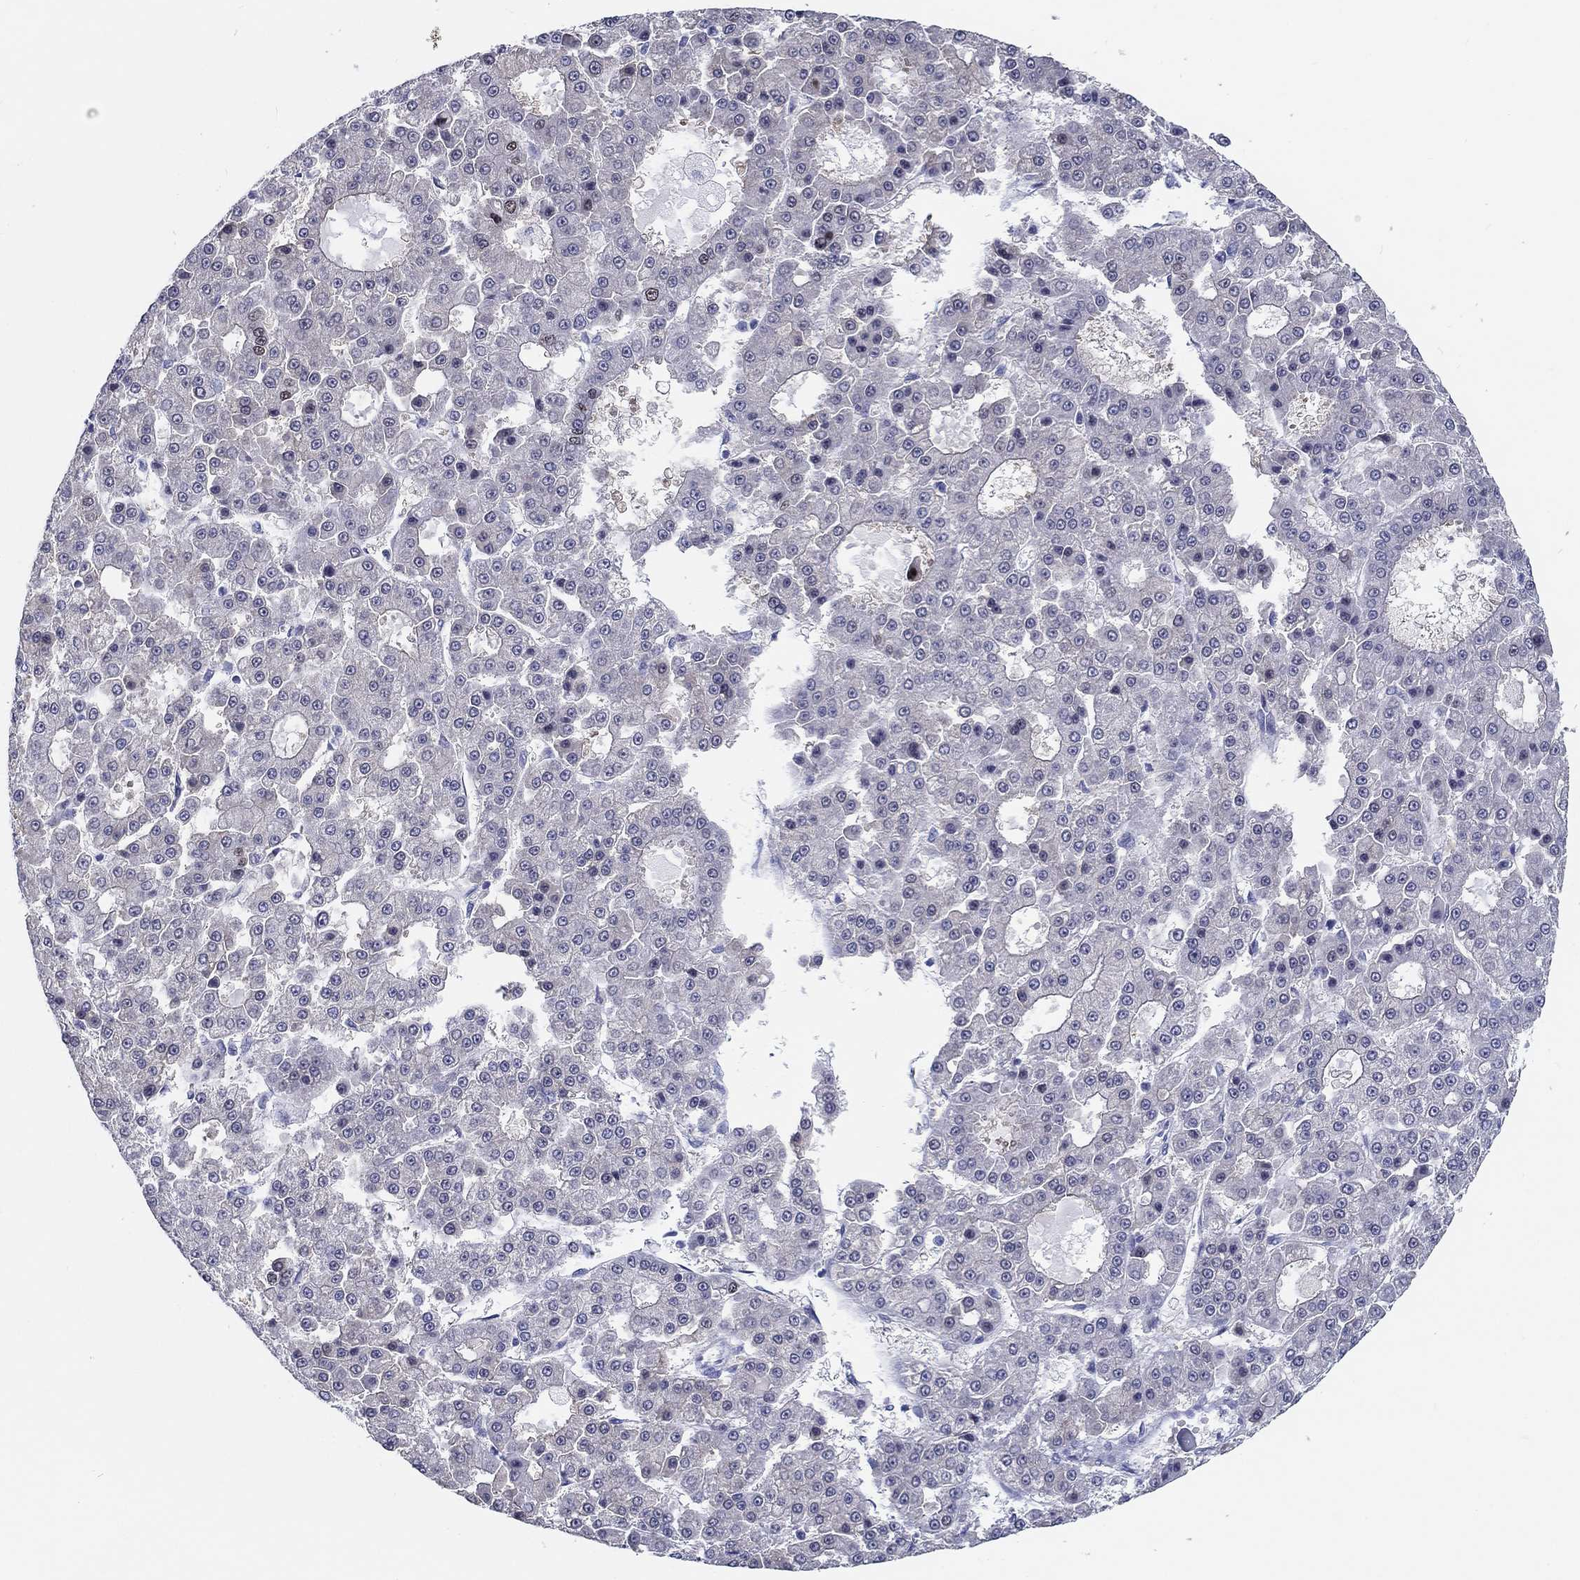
{"staining": {"intensity": "weak", "quantity": "<25%", "location": "nuclear"}, "tissue": "liver cancer", "cell_type": "Tumor cells", "image_type": "cancer", "snomed": [{"axis": "morphology", "description": "Carcinoma, Hepatocellular, NOS"}, {"axis": "topography", "description": "Liver"}], "caption": "Liver hepatocellular carcinoma was stained to show a protein in brown. There is no significant staining in tumor cells.", "gene": "H1-1", "patient": {"sex": "male", "age": 70}}